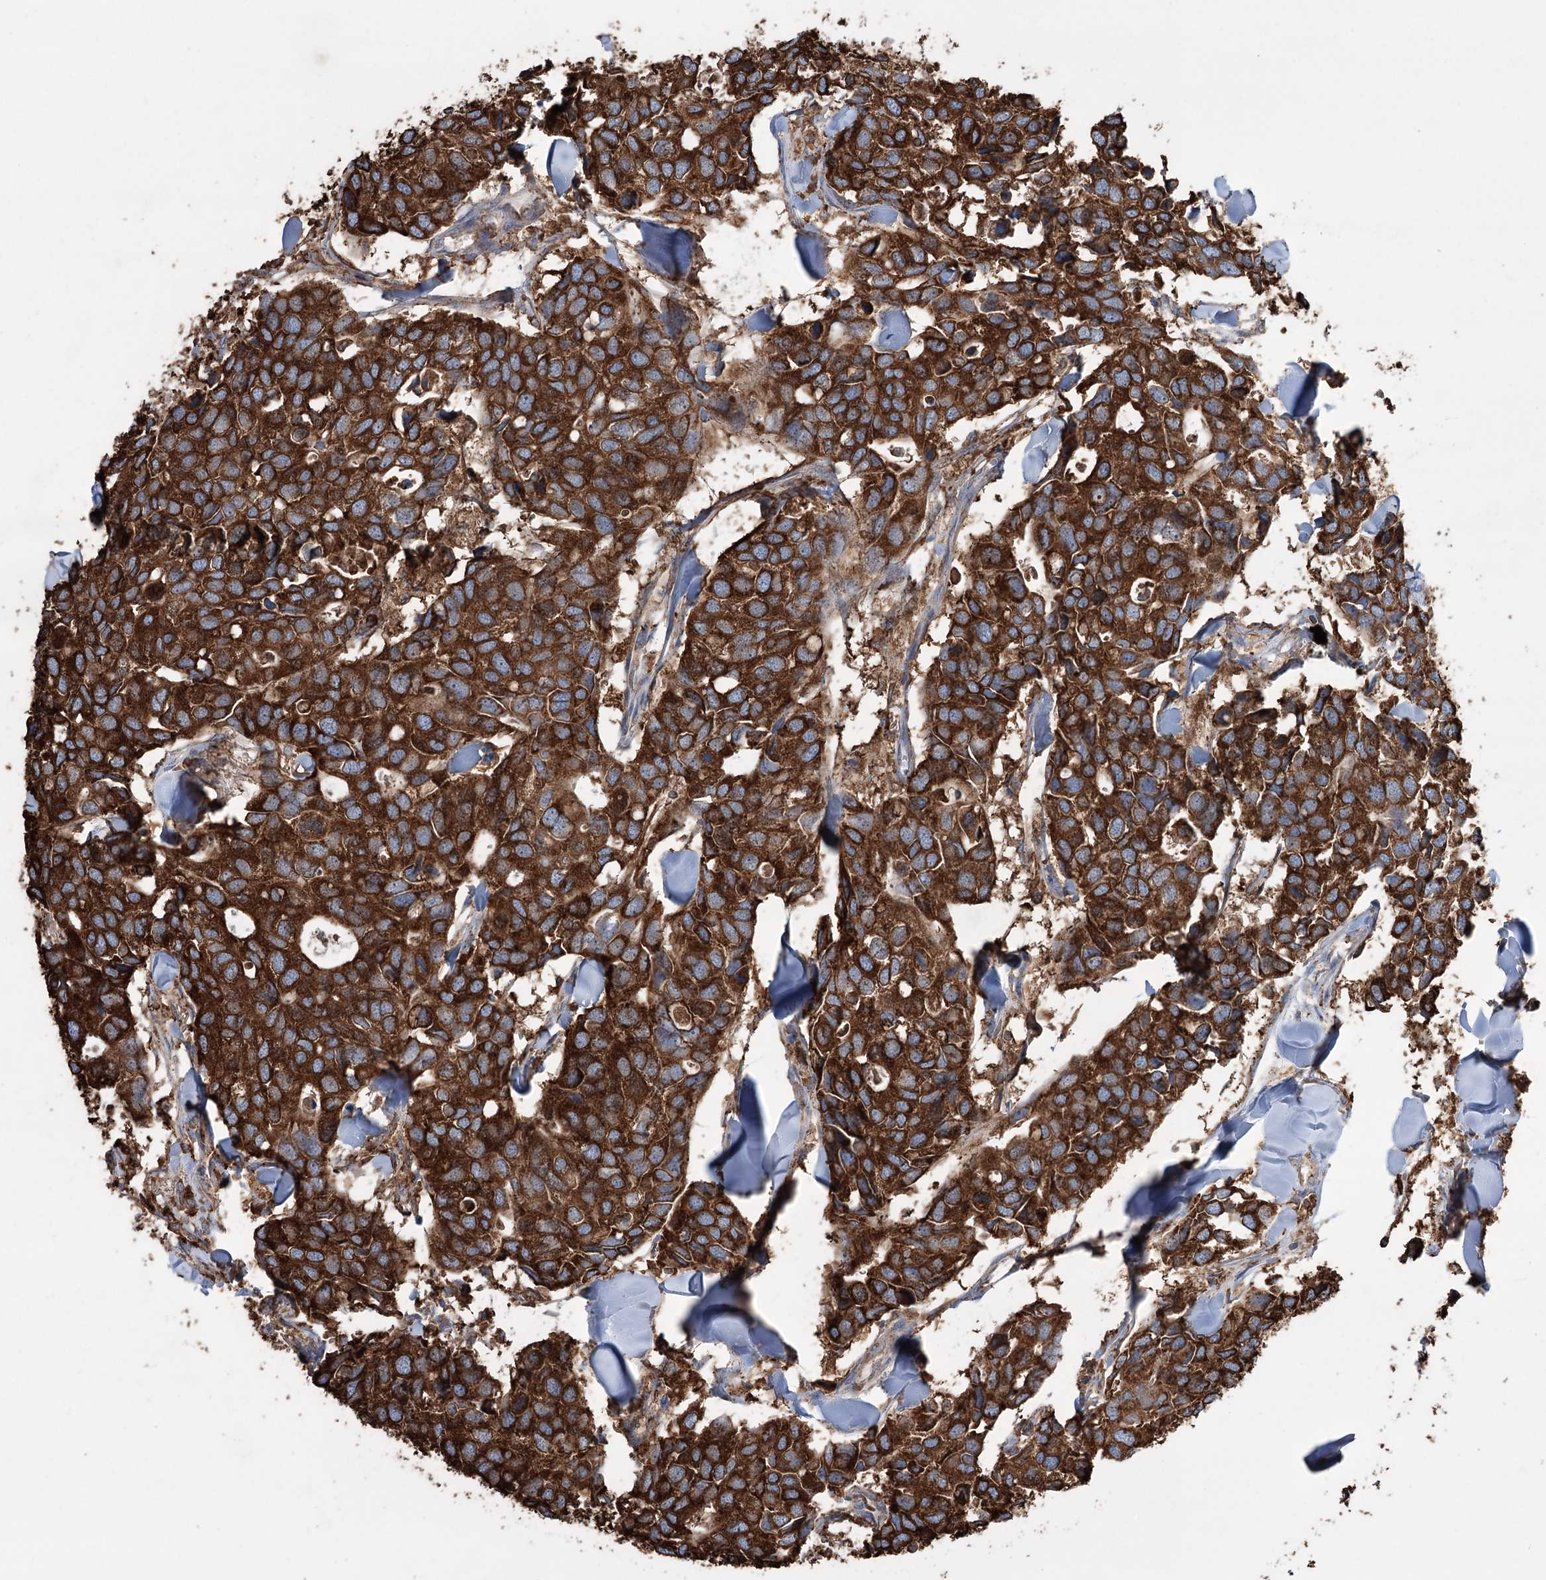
{"staining": {"intensity": "strong", "quantity": ">75%", "location": "cytoplasmic/membranous"}, "tissue": "breast cancer", "cell_type": "Tumor cells", "image_type": "cancer", "snomed": [{"axis": "morphology", "description": "Duct carcinoma"}, {"axis": "topography", "description": "Breast"}], "caption": "The histopathology image shows immunohistochemical staining of intraductal carcinoma (breast). There is strong cytoplasmic/membranous positivity is present in about >75% of tumor cells. The protein of interest is stained brown, and the nuclei are stained in blue (DAB (3,3'-diaminobenzidine) IHC with brightfield microscopy, high magnification).", "gene": "TRIM71", "patient": {"sex": "female", "age": 83}}